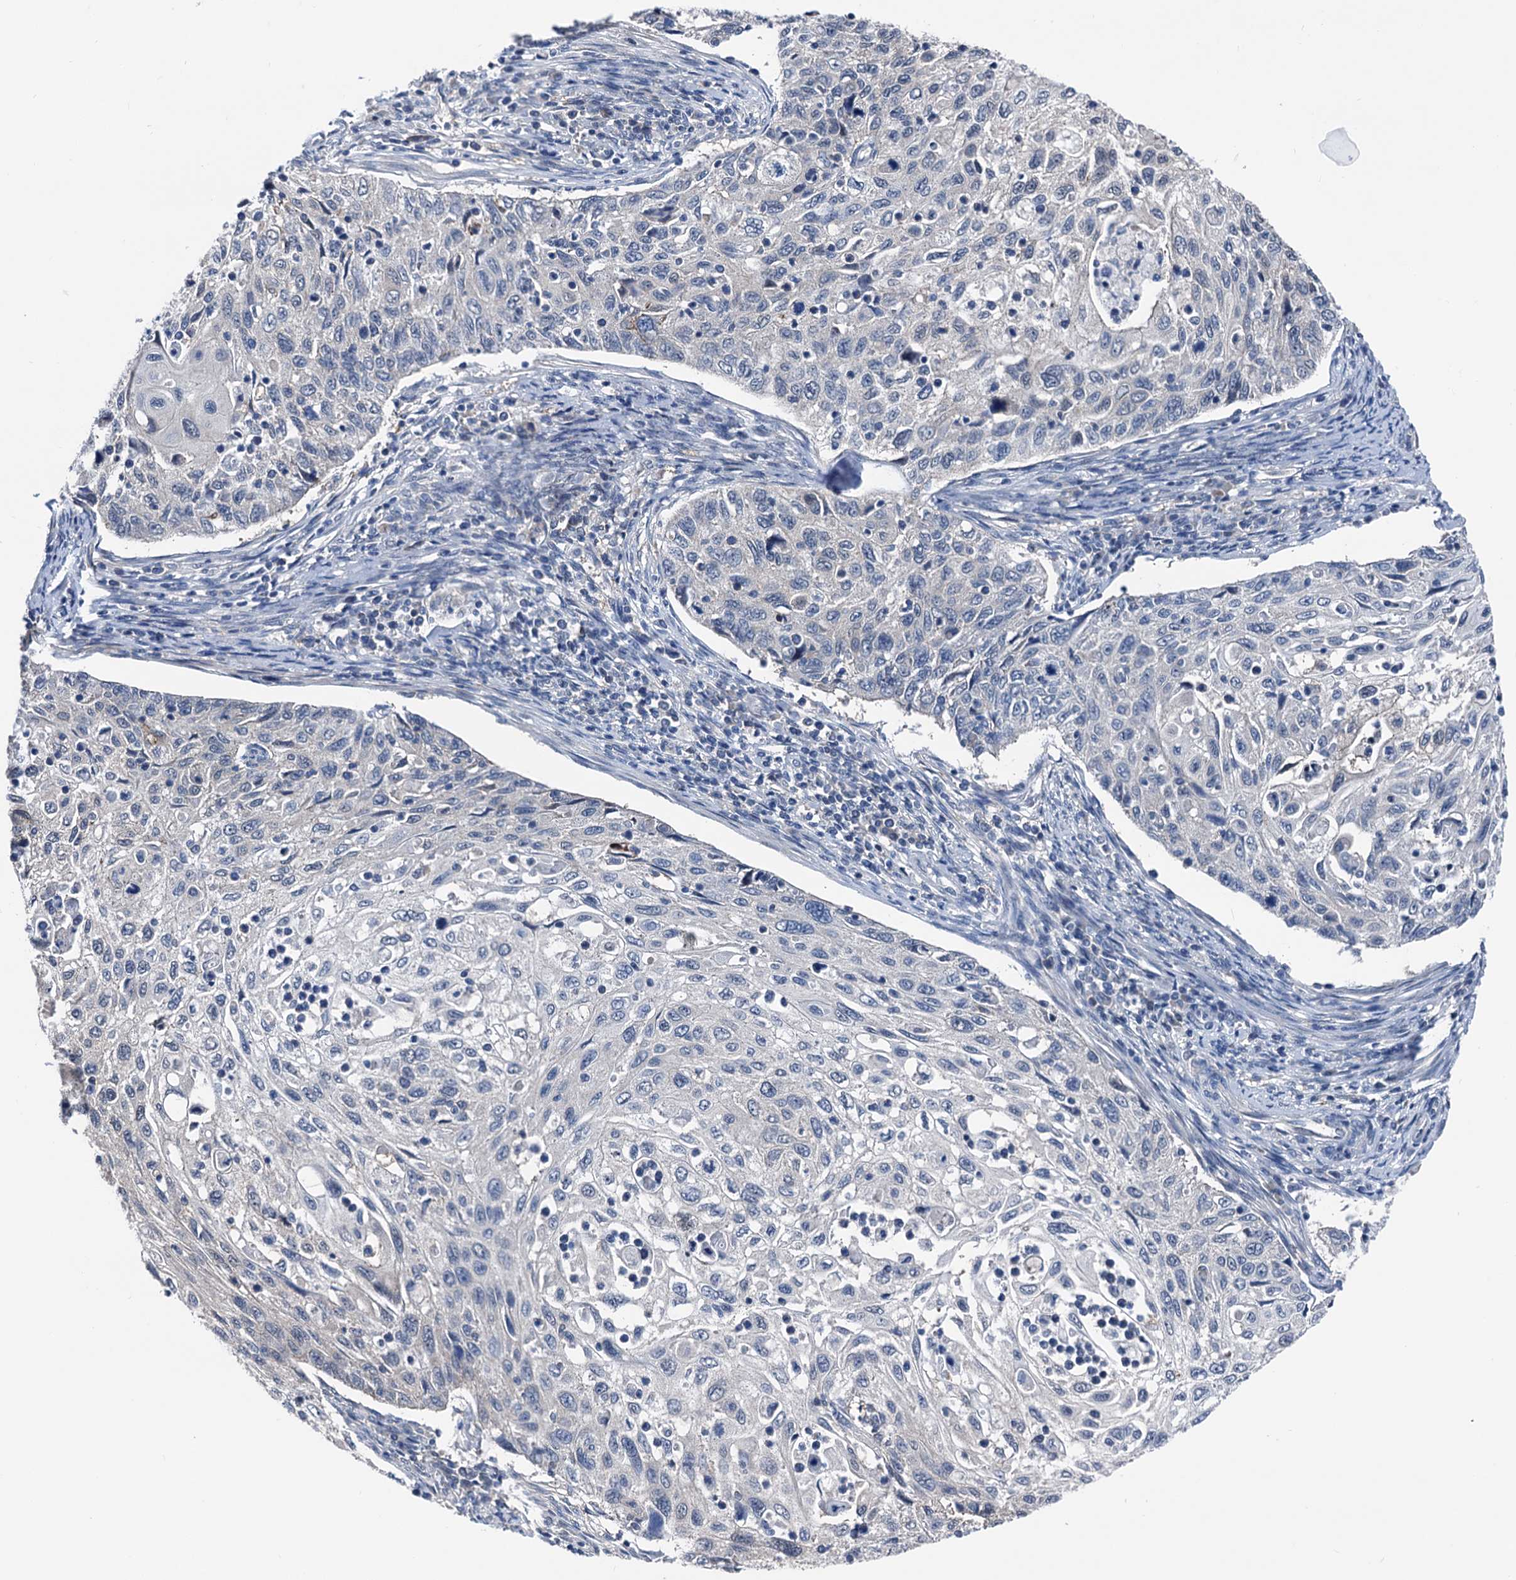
{"staining": {"intensity": "negative", "quantity": "none", "location": "none"}, "tissue": "cervical cancer", "cell_type": "Tumor cells", "image_type": "cancer", "snomed": [{"axis": "morphology", "description": "Squamous cell carcinoma, NOS"}, {"axis": "topography", "description": "Cervix"}], "caption": "Immunohistochemistry image of neoplastic tissue: cervical cancer stained with DAB (3,3'-diaminobenzidine) demonstrates no significant protein positivity in tumor cells. The staining was performed using DAB (3,3'-diaminobenzidine) to visualize the protein expression in brown, while the nuclei were stained in blue with hematoxylin (Magnification: 20x).", "gene": "GLO1", "patient": {"sex": "female", "age": 70}}